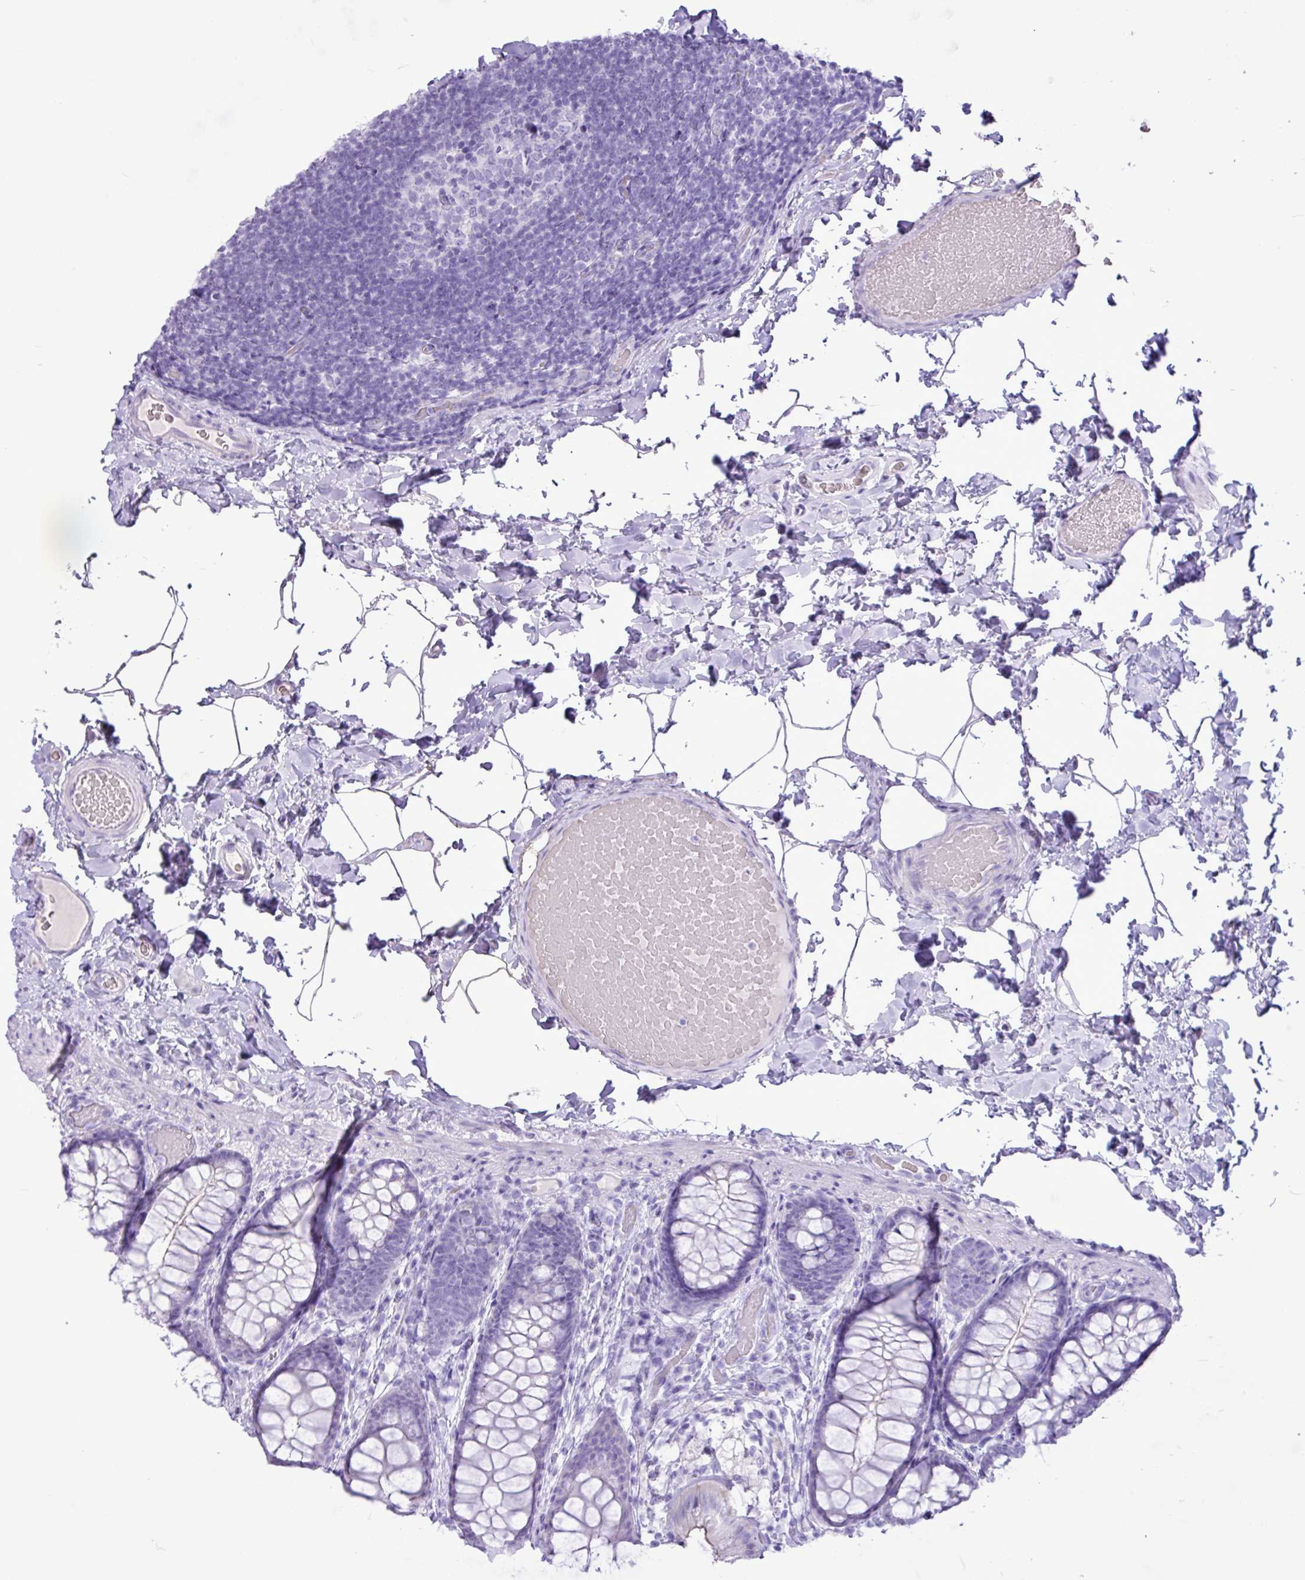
{"staining": {"intensity": "negative", "quantity": "none", "location": "none"}, "tissue": "colon", "cell_type": "Endothelial cells", "image_type": "normal", "snomed": [{"axis": "morphology", "description": "Normal tissue, NOS"}, {"axis": "topography", "description": "Colon"}], "caption": "Endothelial cells are negative for brown protein staining in benign colon. (DAB (3,3'-diaminobenzidine) IHC visualized using brightfield microscopy, high magnification).", "gene": "CKMT2", "patient": {"sex": "male", "age": 46}}